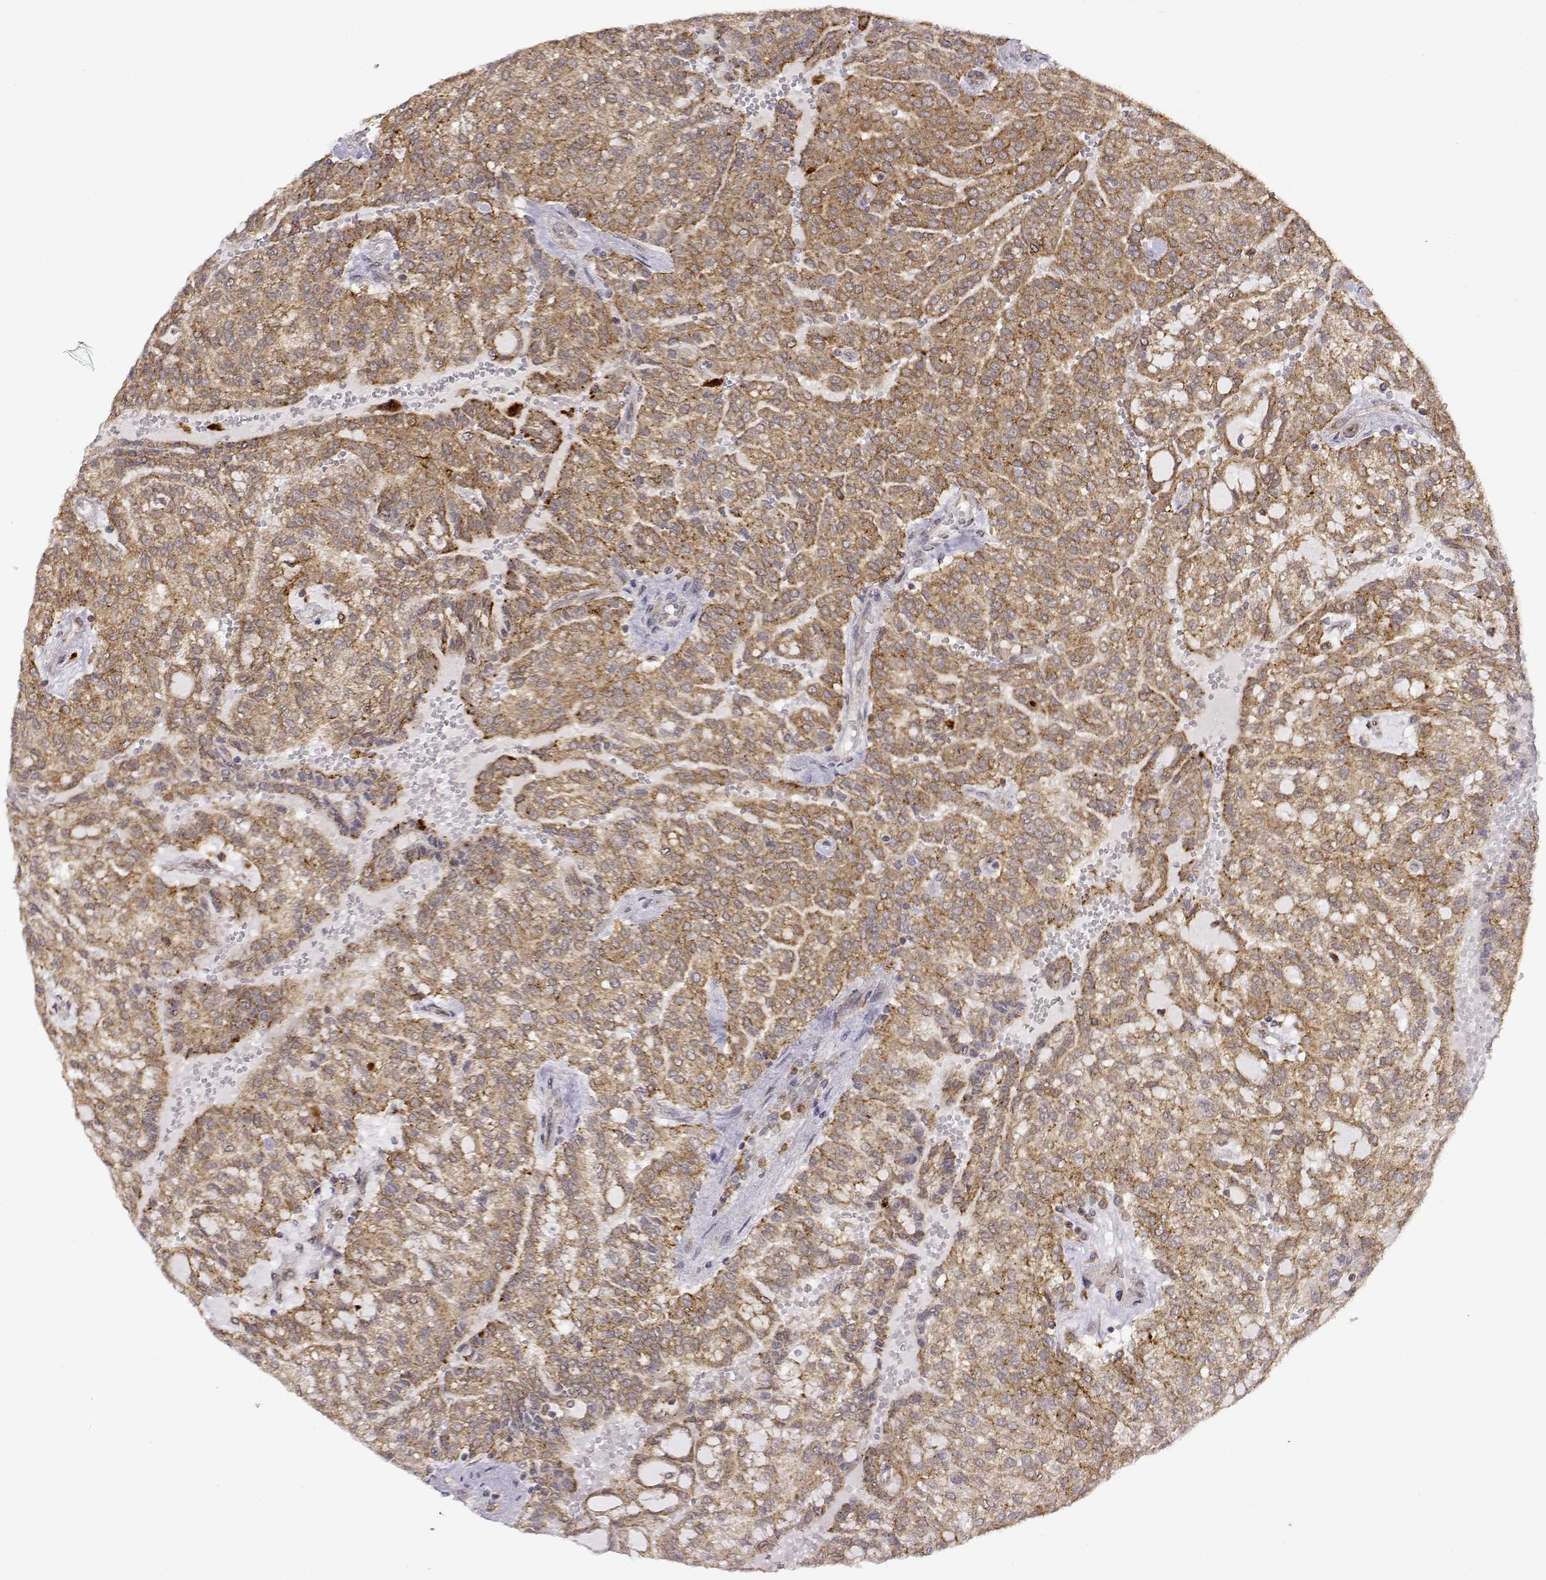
{"staining": {"intensity": "moderate", "quantity": ">75%", "location": "cytoplasmic/membranous"}, "tissue": "renal cancer", "cell_type": "Tumor cells", "image_type": "cancer", "snomed": [{"axis": "morphology", "description": "Adenocarcinoma, NOS"}, {"axis": "topography", "description": "Kidney"}], "caption": "Moderate cytoplasmic/membranous expression is identified in approximately >75% of tumor cells in renal cancer (adenocarcinoma). (DAB = brown stain, brightfield microscopy at high magnification).", "gene": "RNF13", "patient": {"sex": "male", "age": 63}}